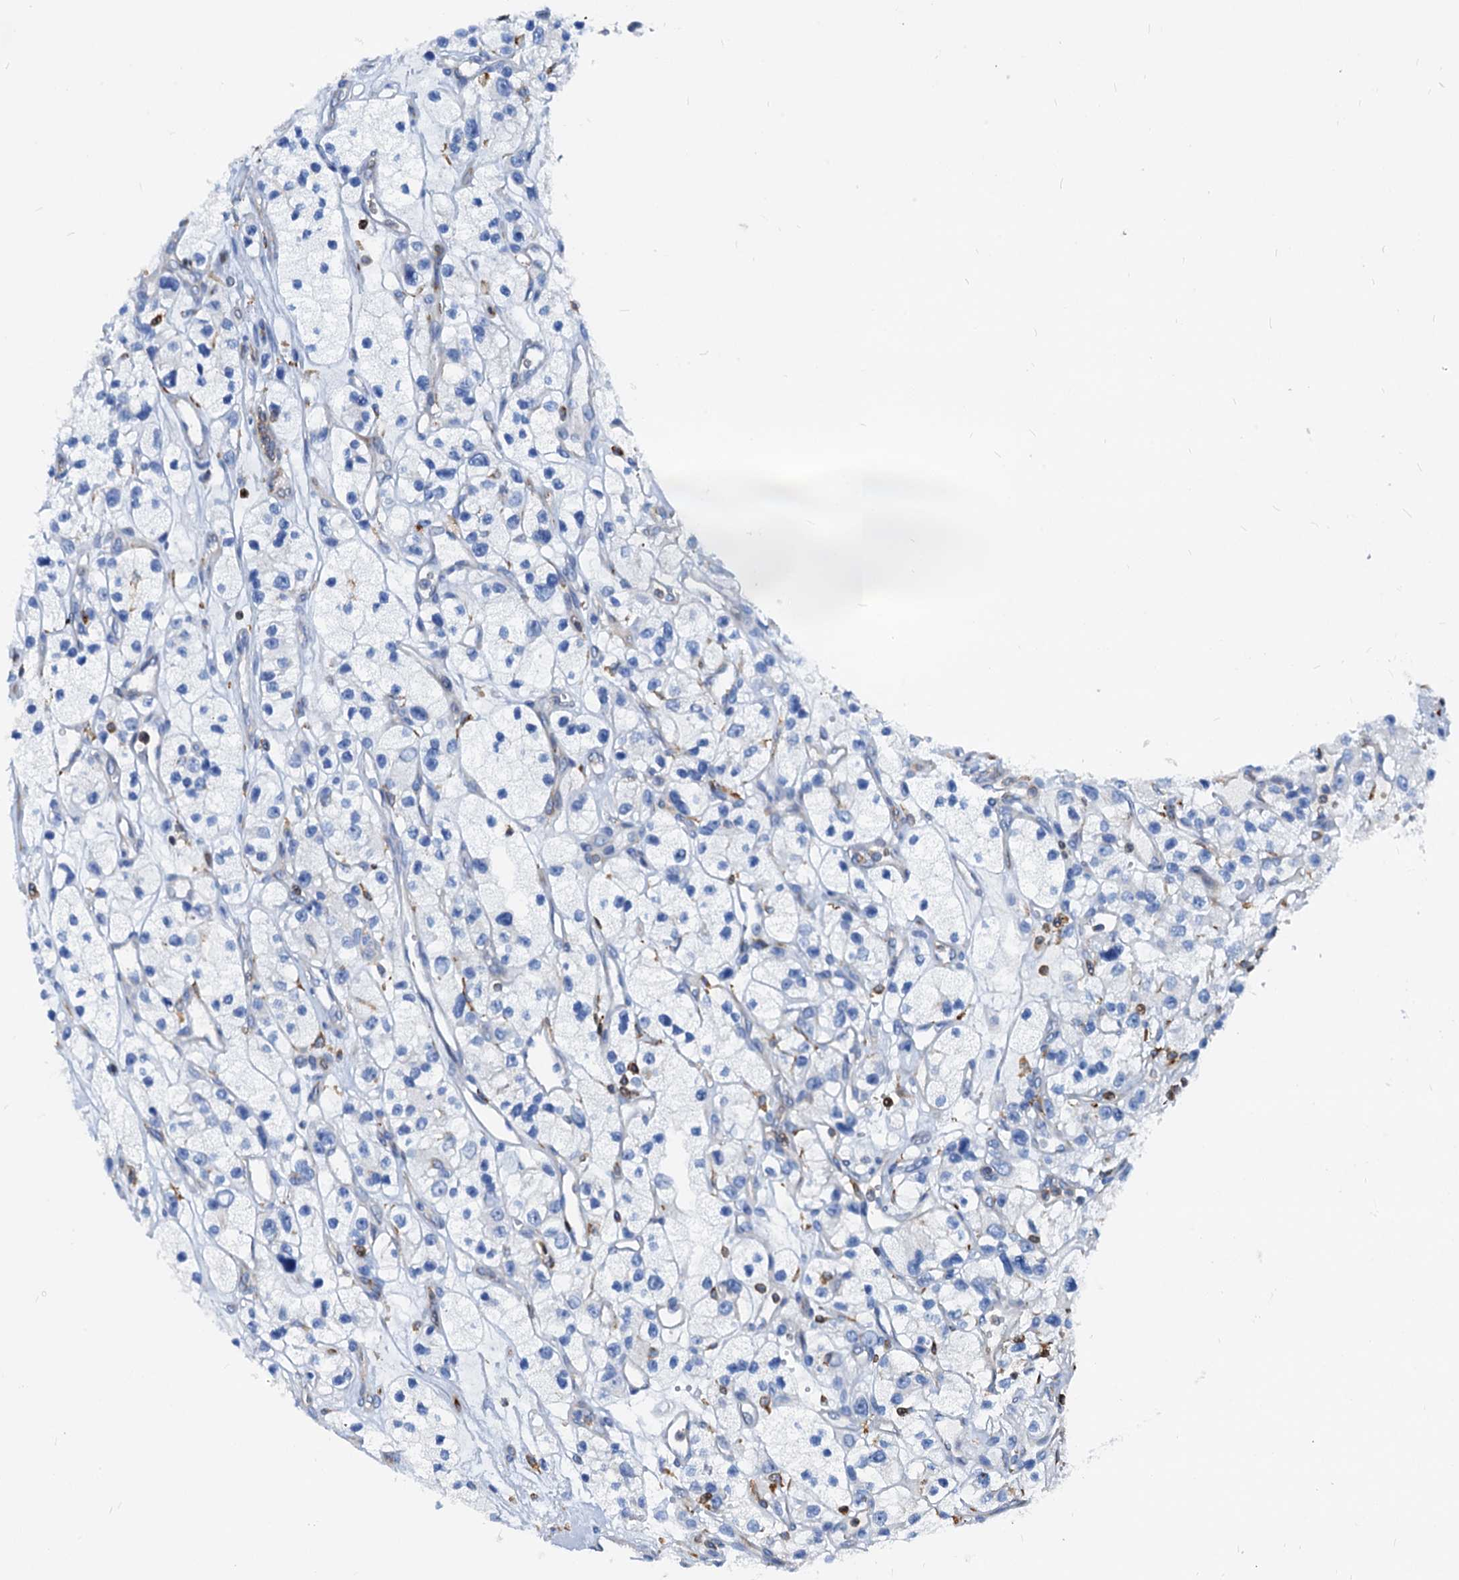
{"staining": {"intensity": "negative", "quantity": "none", "location": "none"}, "tissue": "renal cancer", "cell_type": "Tumor cells", "image_type": "cancer", "snomed": [{"axis": "morphology", "description": "Adenocarcinoma, NOS"}, {"axis": "topography", "description": "Kidney"}], "caption": "This is an IHC micrograph of human adenocarcinoma (renal). There is no positivity in tumor cells.", "gene": "LCP2", "patient": {"sex": "female", "age": 57}}